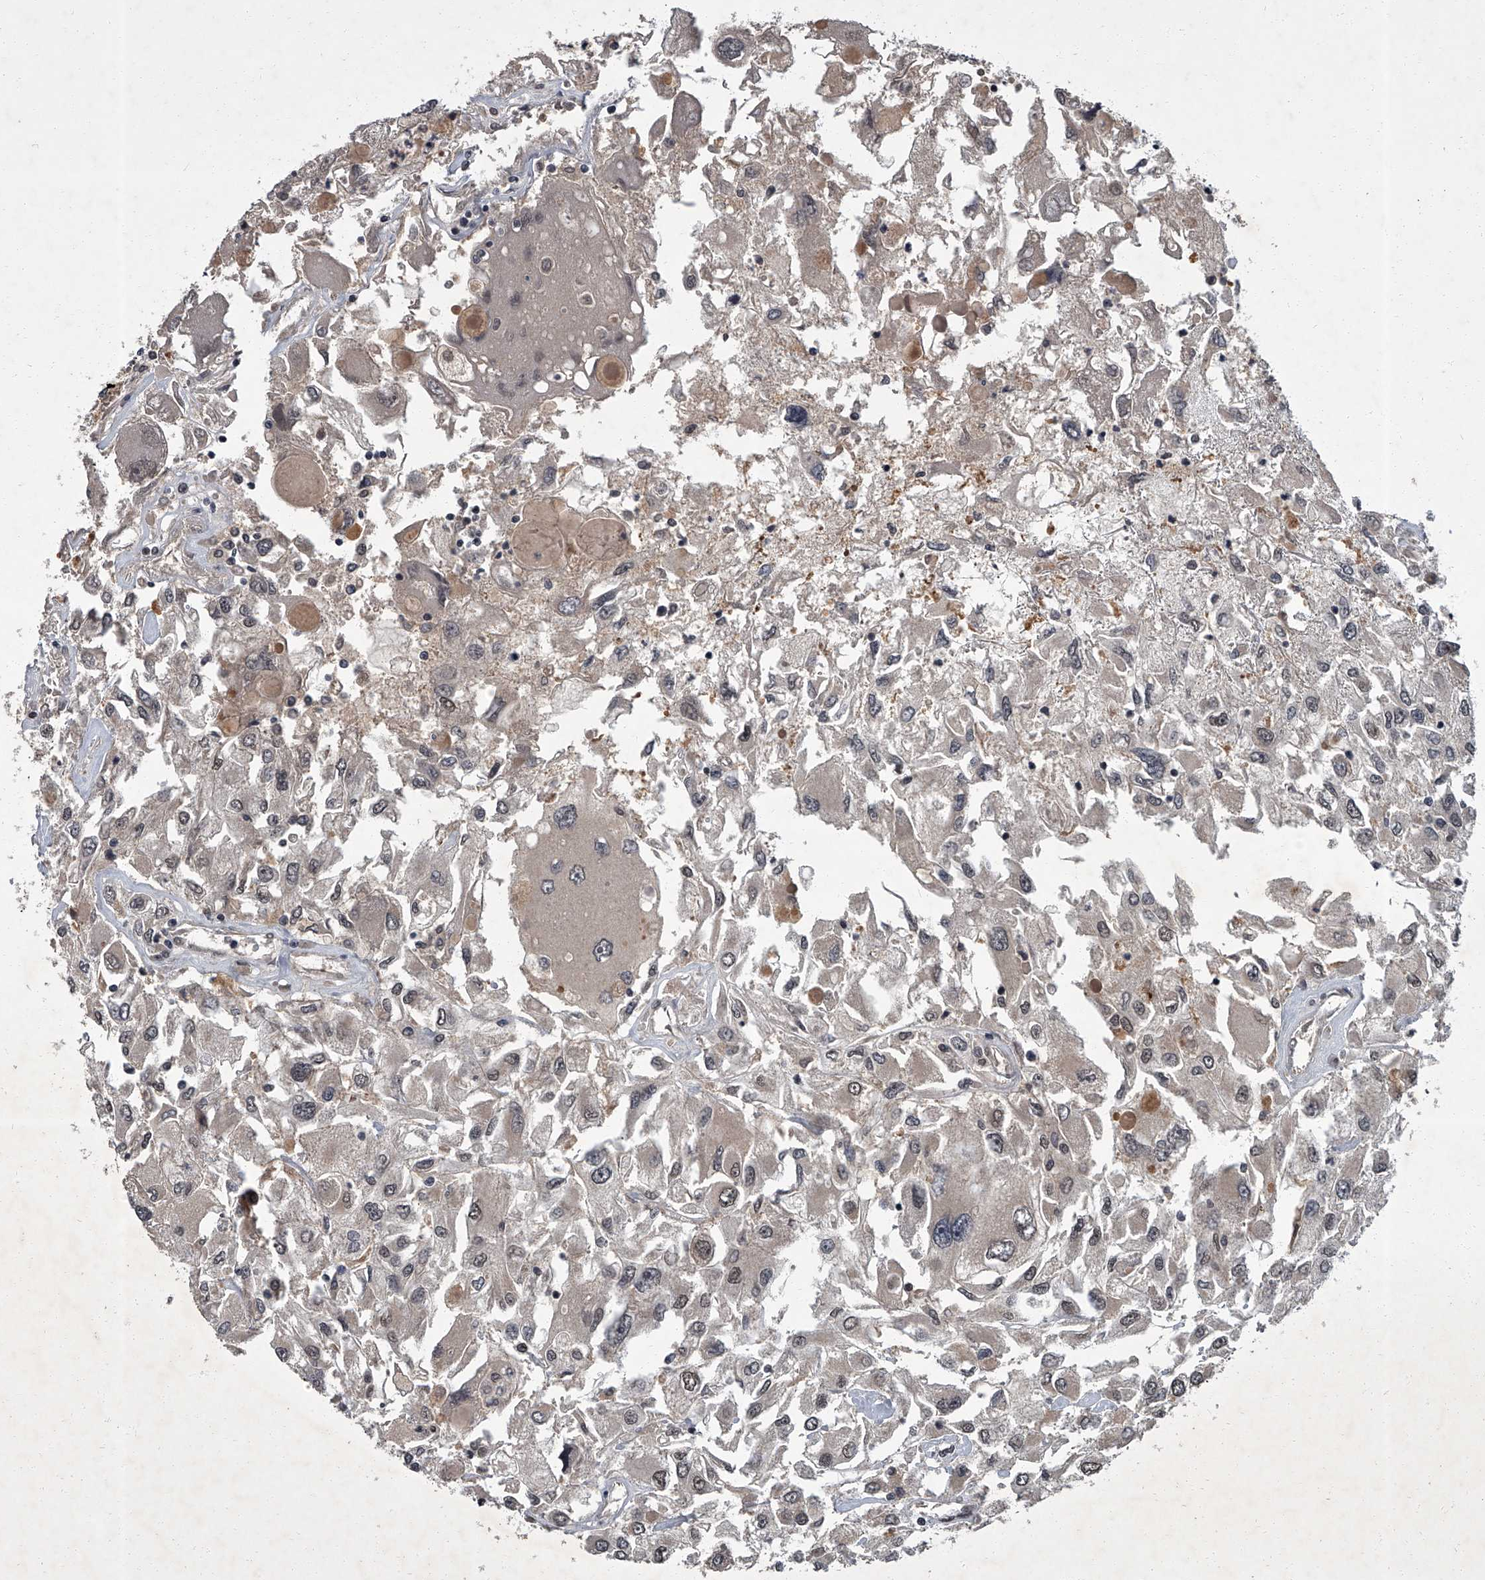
{"staining": {"intensity": "weak", "quantity": "25%-75%", "location": "nuclear"}, "tissue": "renal cancer", "cell_type": "Tumor cells", "image_type": "cancer", "snomed": [{"axis": "morphology", "description": "Adenocarcinoma, NOS"}, {"axis": "topography", "description": "Kidney"}], "caption": "Immunohistochemistry (IHC) staining of renal adenocarcinoma, which shows low levels of weak nuclear positivity in approximately 25%-75% of tumor cells indicating weak nuclear protein expression. The staining was performed using DAB (brown) for protein detection and nuclei were counterstained in hematoxylin (blue).", "gene": "ZNF518B", "patient": {"sex": "female", "age": 52}}